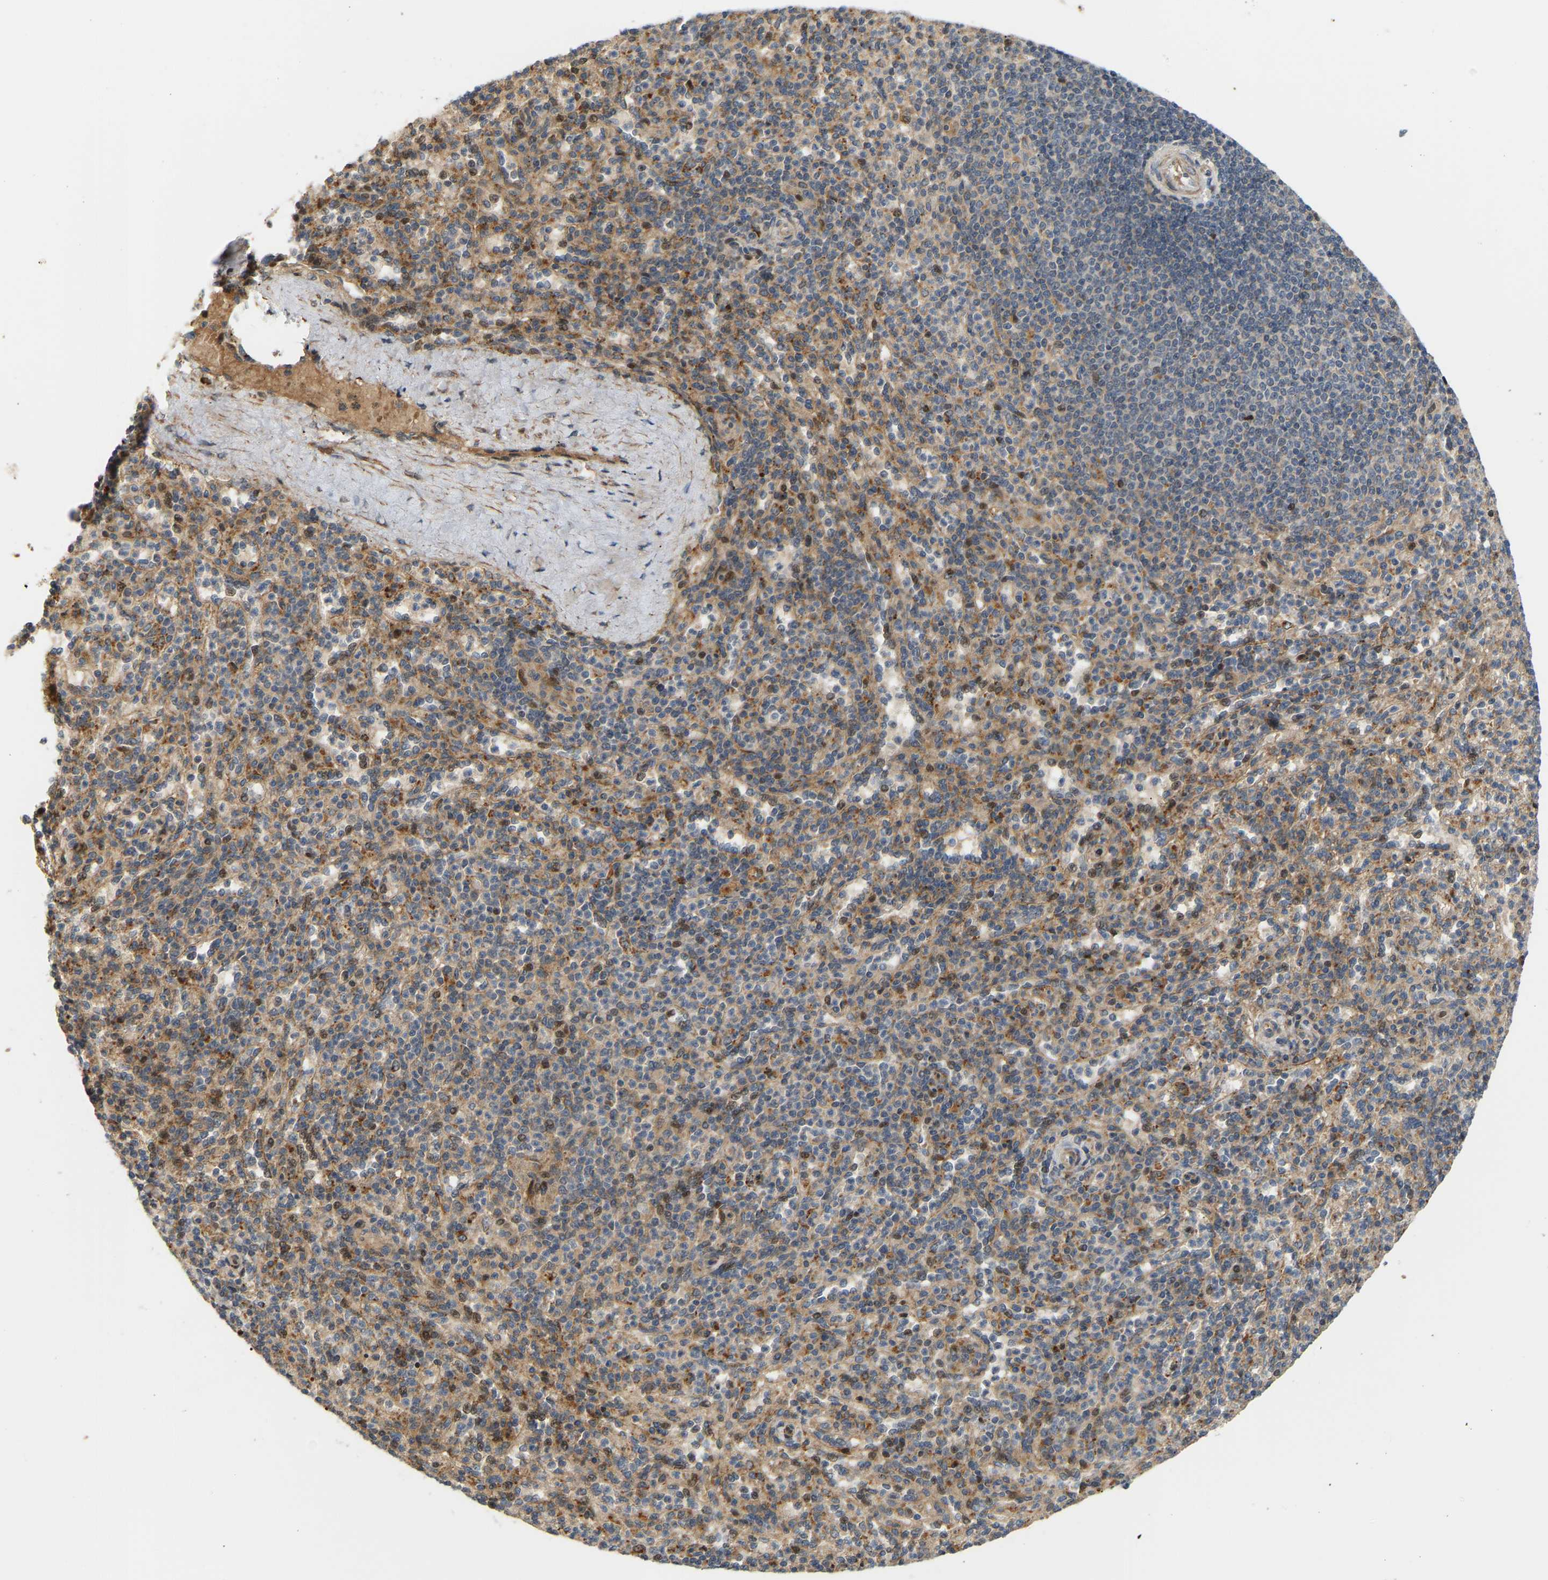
{"staining": {"intensity": "moderate", "quantity": ">75%", "location": "cytoplasmic/membranous"}, "tissue": "spleen", "cell_type": "Cells in red pulp", "image_type": "normal", "snomed": [{"axis": "morphology", "description": "Normal tissue, NOS"}, {"axis": "topography", "description": "Spleen"}], "caption": "Moderate cytoplasmic/membranous protein positivity is present in approximately >75% of cells in red pulp in spleen. The protein of interest is stained brown, and the nuclei are stained in blue (DAB (3,3'-diaminobenzidine) IHC with brightfield microscopy, high magnification).", "gene": "POGLUT2", "patient": {"sex": "male", "age": 36}}